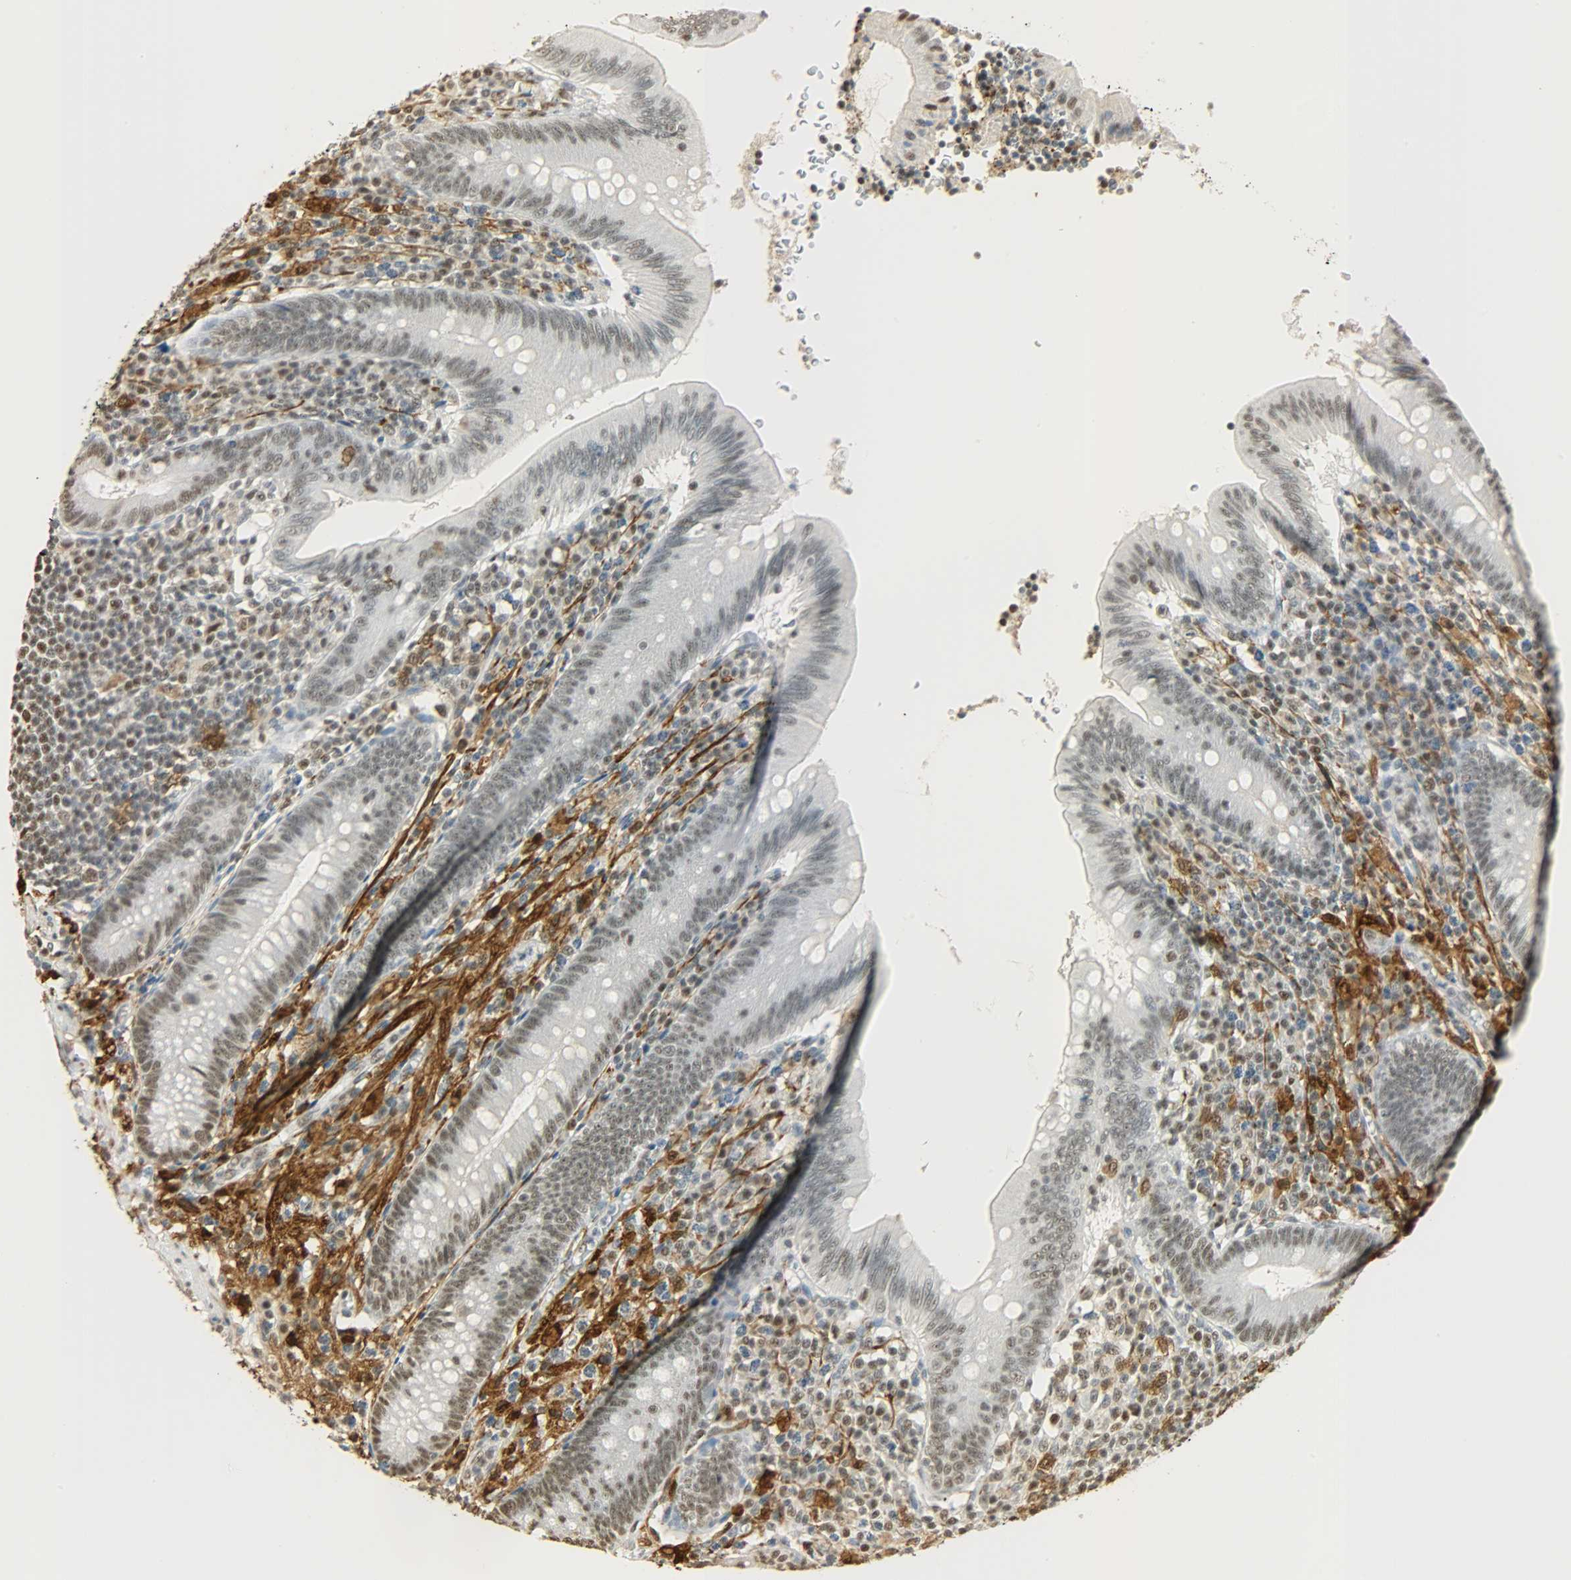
{"staining": {"intensity": "weak", "quantity": ">75%", "location": "nuclear"}, "tissue": "appendix", "cell_type": "Glandular cells", "image_type": "normal", "snomed": [{"axis": "morphology", "description": "Normal tissue, NOS"}, {"axis": "morphology", "description": "Inflammation, NOS"}, {"axis": "topography", "description": "Appendix"}], "caption": "A brown stain shows weak nuclear expression of a protein in glandular cells of normal appendix. (DAB (3,3'-diaminobenzidine) = brown stain, brightfield microscopy at high magnification).", "gene": "NGFR", "patient": {"sex": "male", "age": 46}}